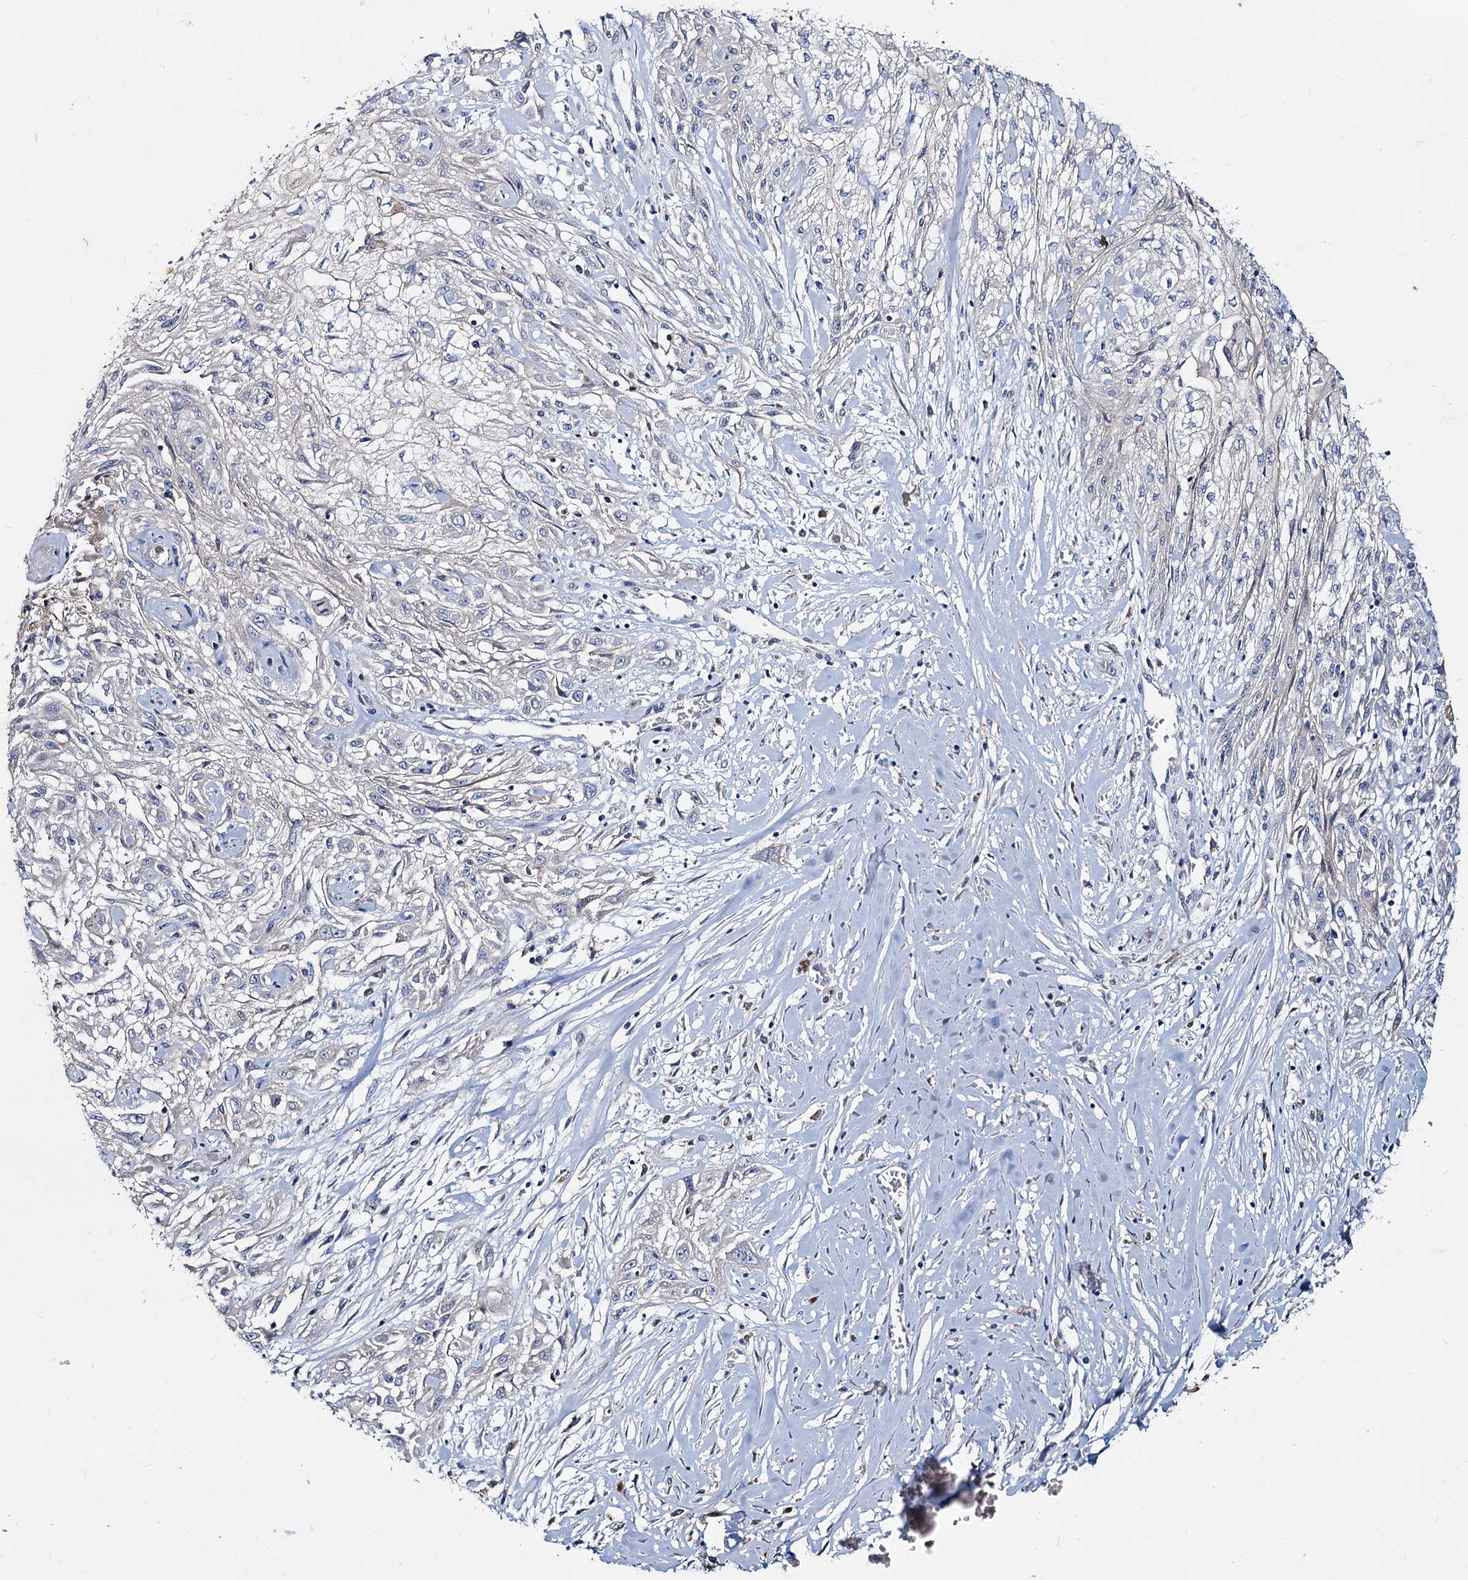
{"staining": {"intensity": "negative", "quantity": "none", "location": "none"}, "tissue": "skin cancer", "cell_type": "Tumor cells", "image_type": "cancer", "snomed": [{"axis": "morphology", "description": "Squamous cell carcinoma, NOS"}, {"axis": "morphology", "description": "Squamous cell carcinoma, metastatic, NOS"}, {"axis": "topography", "description": "Skin"}, {"axis": "topography", "description": "Lymph node"}], "caption": "Tumor cells are negative for protein expression in human skin squamous cell carcinoma.", "gene": "TMX2", "patient": {"sex": "male", "age": 75}}